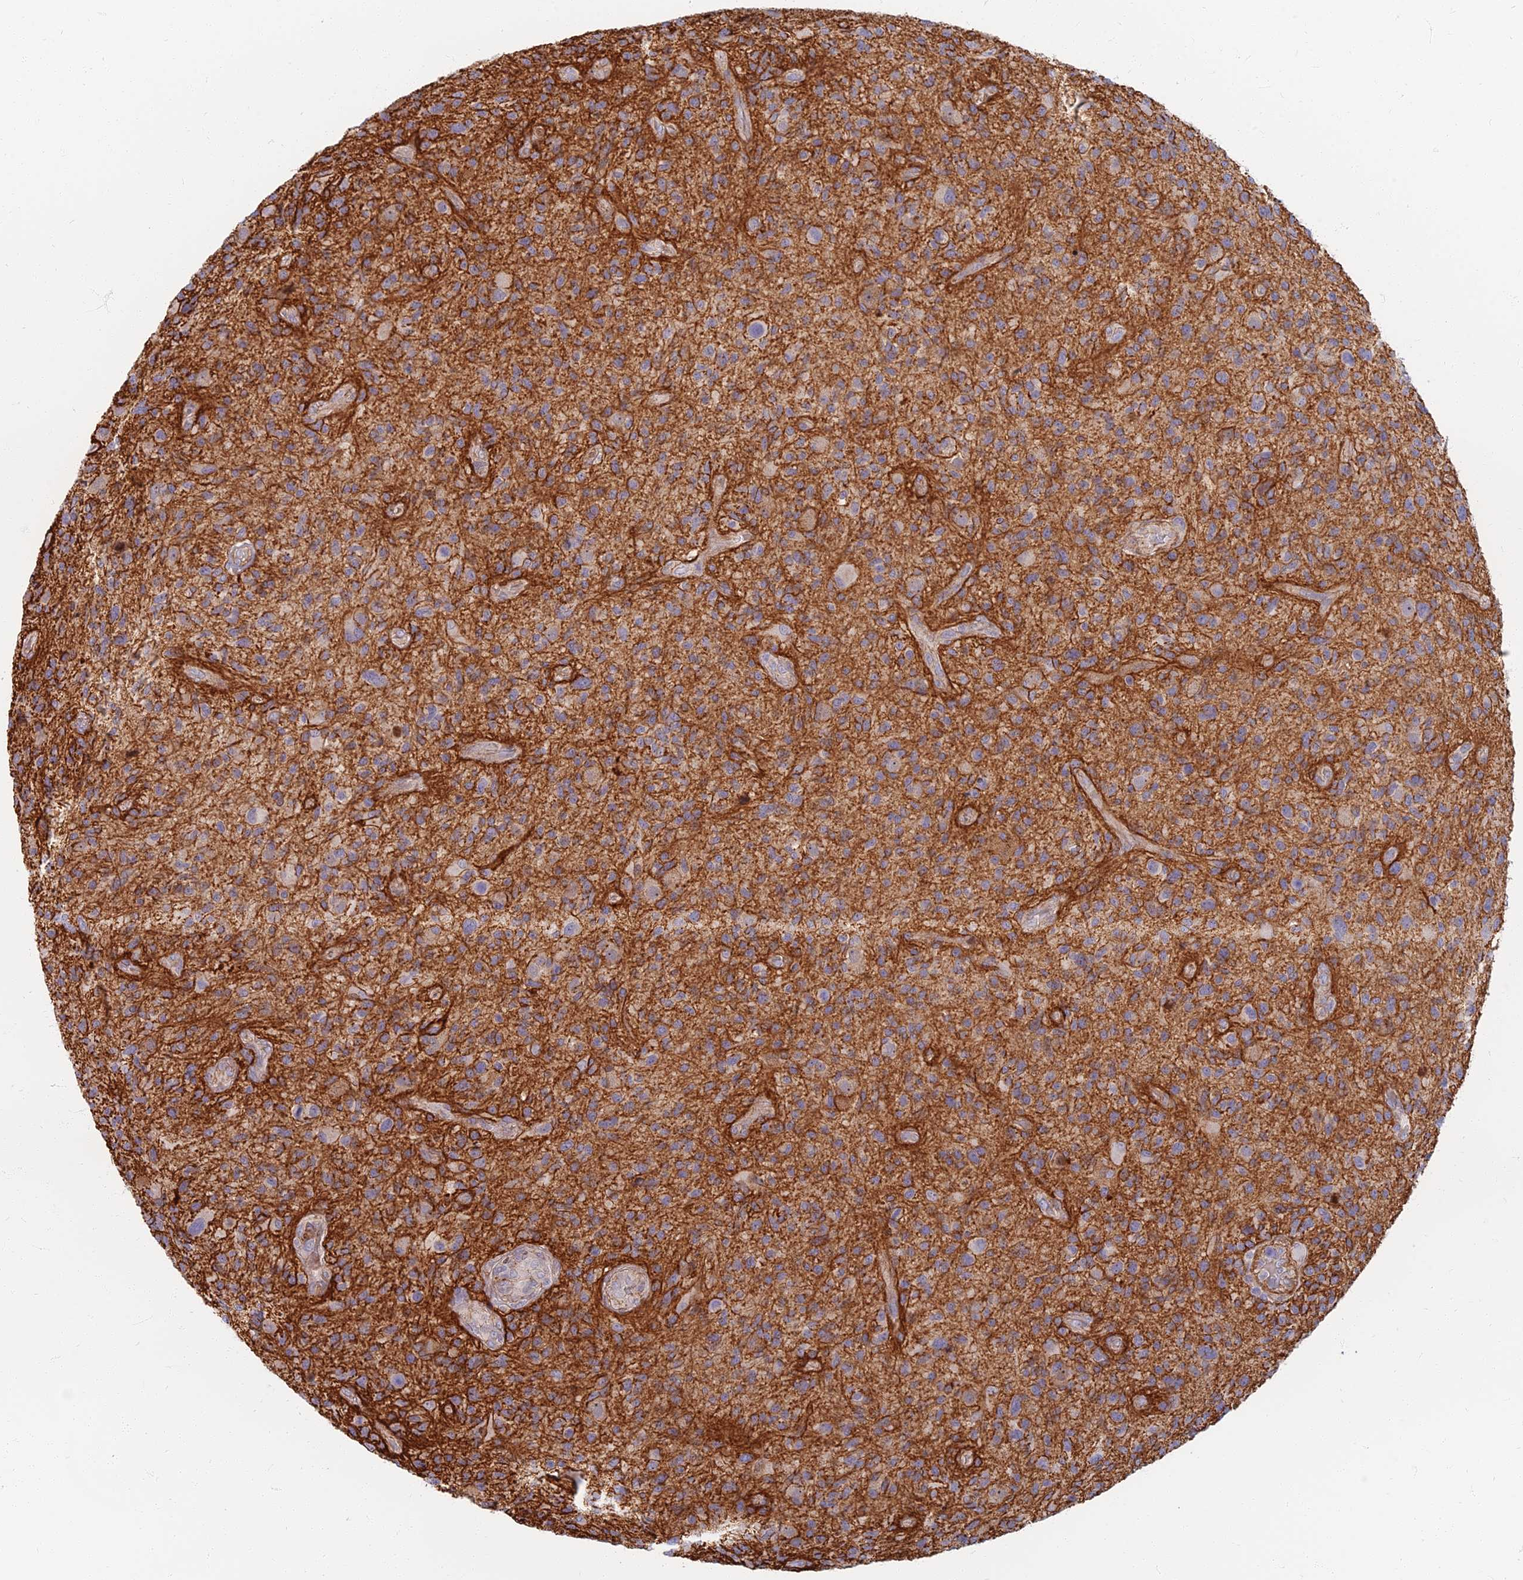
{"staining": {"intensity": "weak", "quantity": "<25%", "location": "cytoplasmic/membranous"}, "tissue": "glioma", "cell_type": "Tumor cells", "image_type": "cancer", "snomed": [{"axis": "morphology", "description": "Glioma, malignant, High grade"}, {"axis": "topography", "description": "Brain"}], "caption": "Glioma stained for a protein using immunohistochemistry (IHC) reveals no expression tumor cells.", "gene": "C15orf40", "patient": {"sex": "male", "age": 47}}